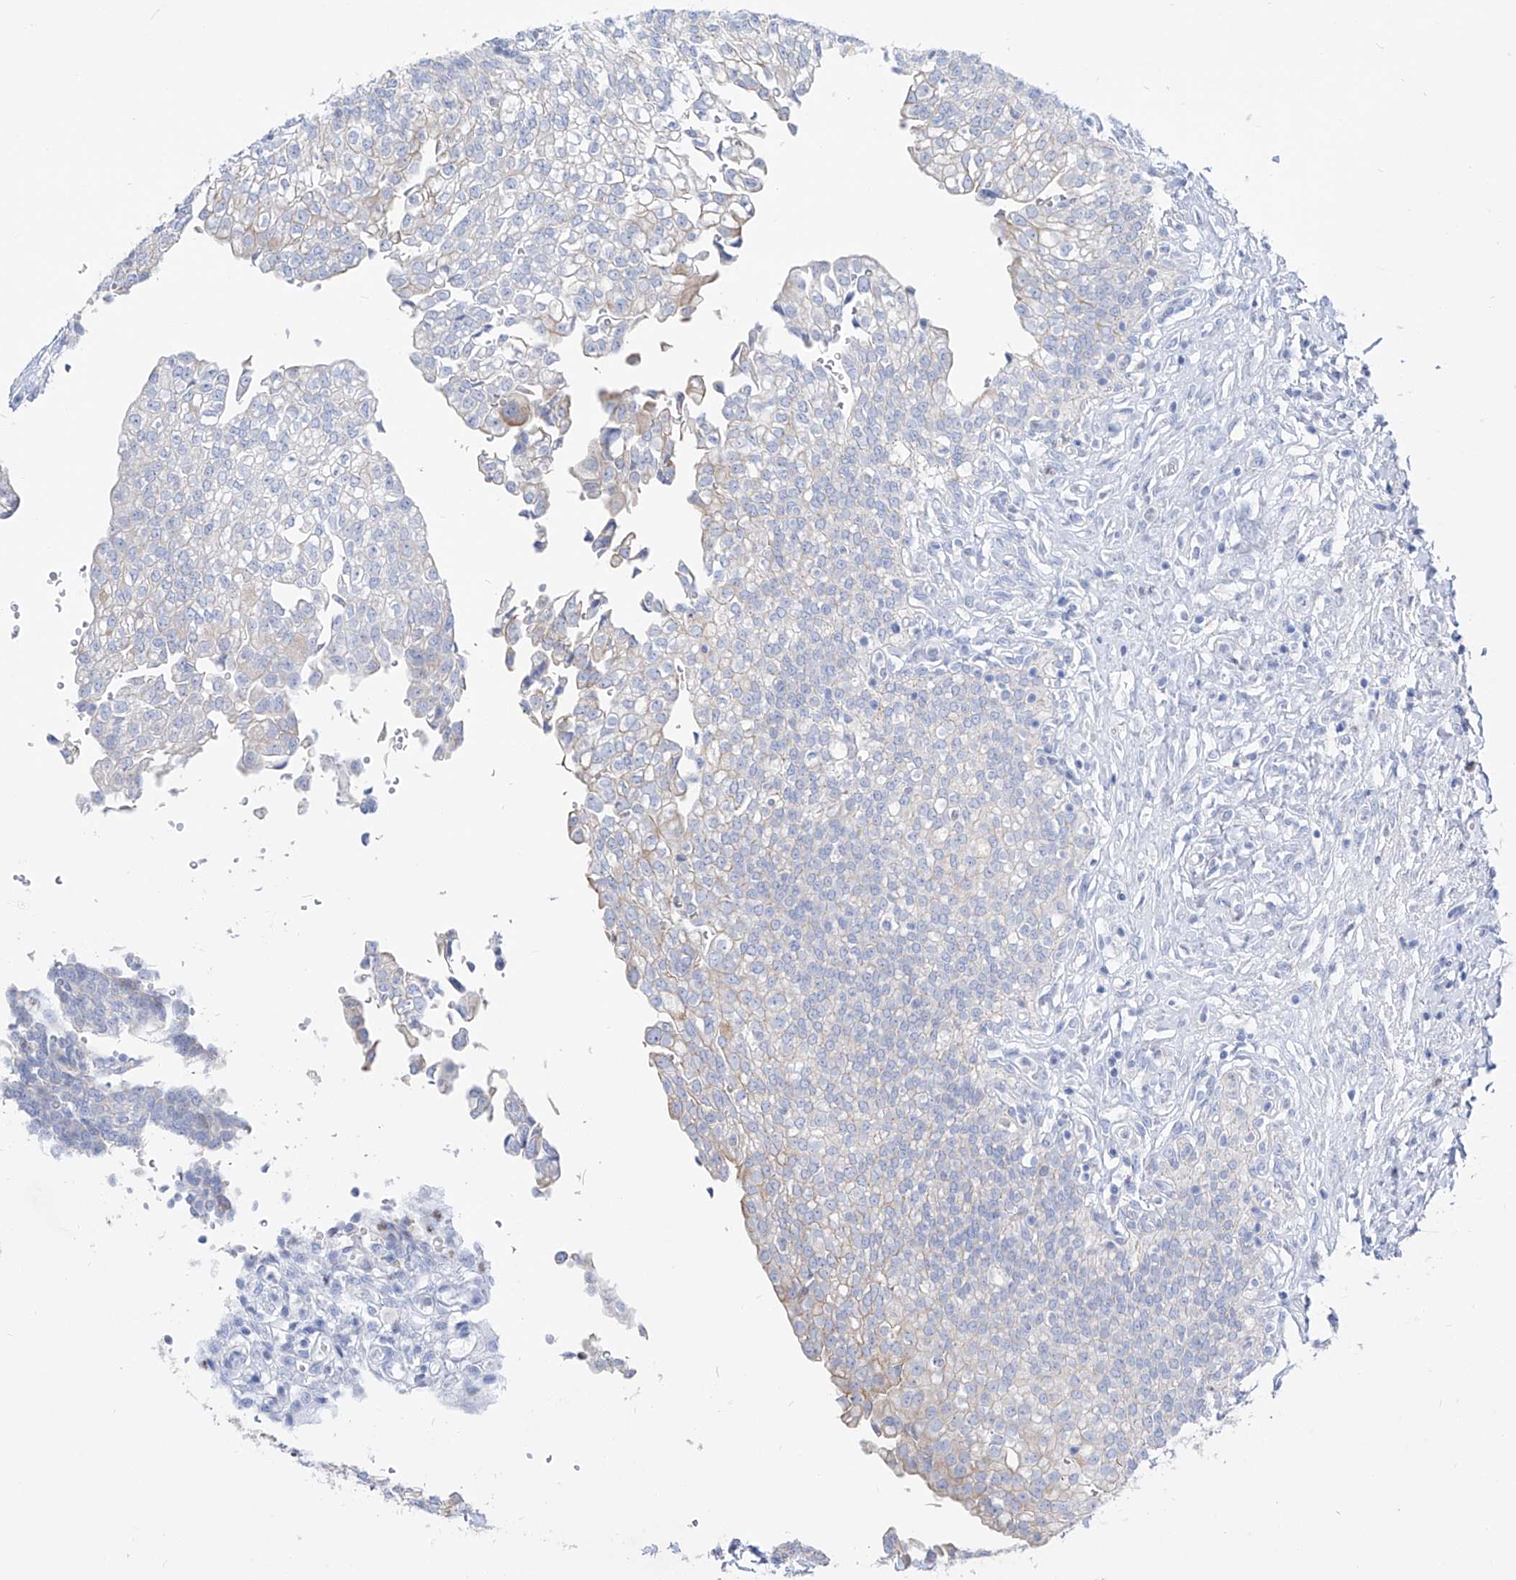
{"staining": {"intensity": "weak", "quantity": "<25%", "location": "cytoplasmic/membranous"}, "tissue": "urinary bladder", "cell_type": "Urothelial cells", "image_type": "normal", "snomed": [{"axis": "morphology", "description": "Urothelial carcinoma, High grade"}, {"axis": "topography", "description": "Urinary bladder"}], "caption": "Urothelial cells are negative for brown protein staining in unremarkable urinary bladder. (DAB (3,3'-diaminobenzidine) IHC visualized using brightfield microscopy, high magnification).", "gene": "FRS3", "patient": {"sex": "male", "age": 46}}